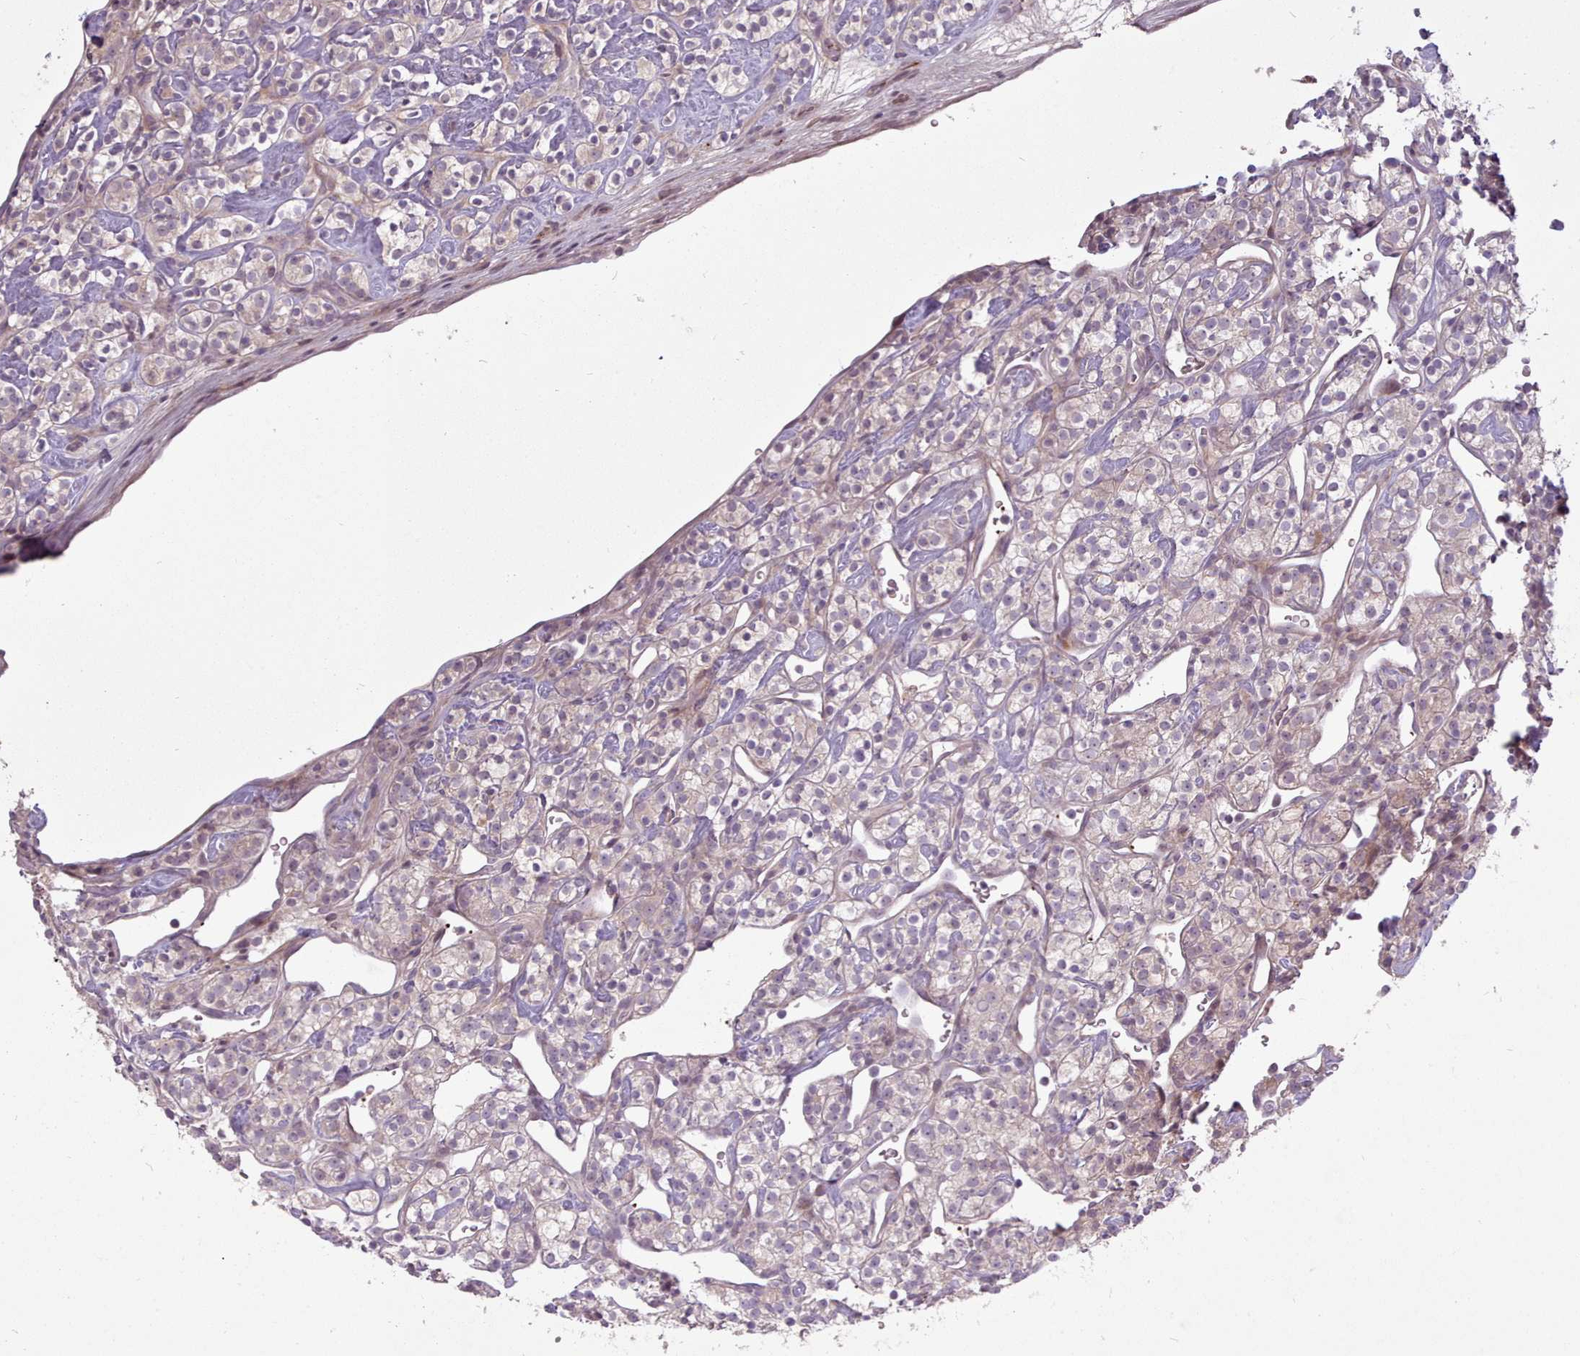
{"staining": {"intensity": "negative", "quantity": "none", "location": "none"}, "tissue": "renal cancer", "cell_type": "Tumor cells", "image_type": "cancer", "snomed": [{"axis": "morphology", "description": "Adenocarcinoma, NOS"}, {"axis": "topography", "description": "Kidney"}], "caption": "There is no significant expression in tumor cells of renal adenocarcinoma.", "gene": "LEFTY2", "patient": {"sex": "male", "age": 77}}